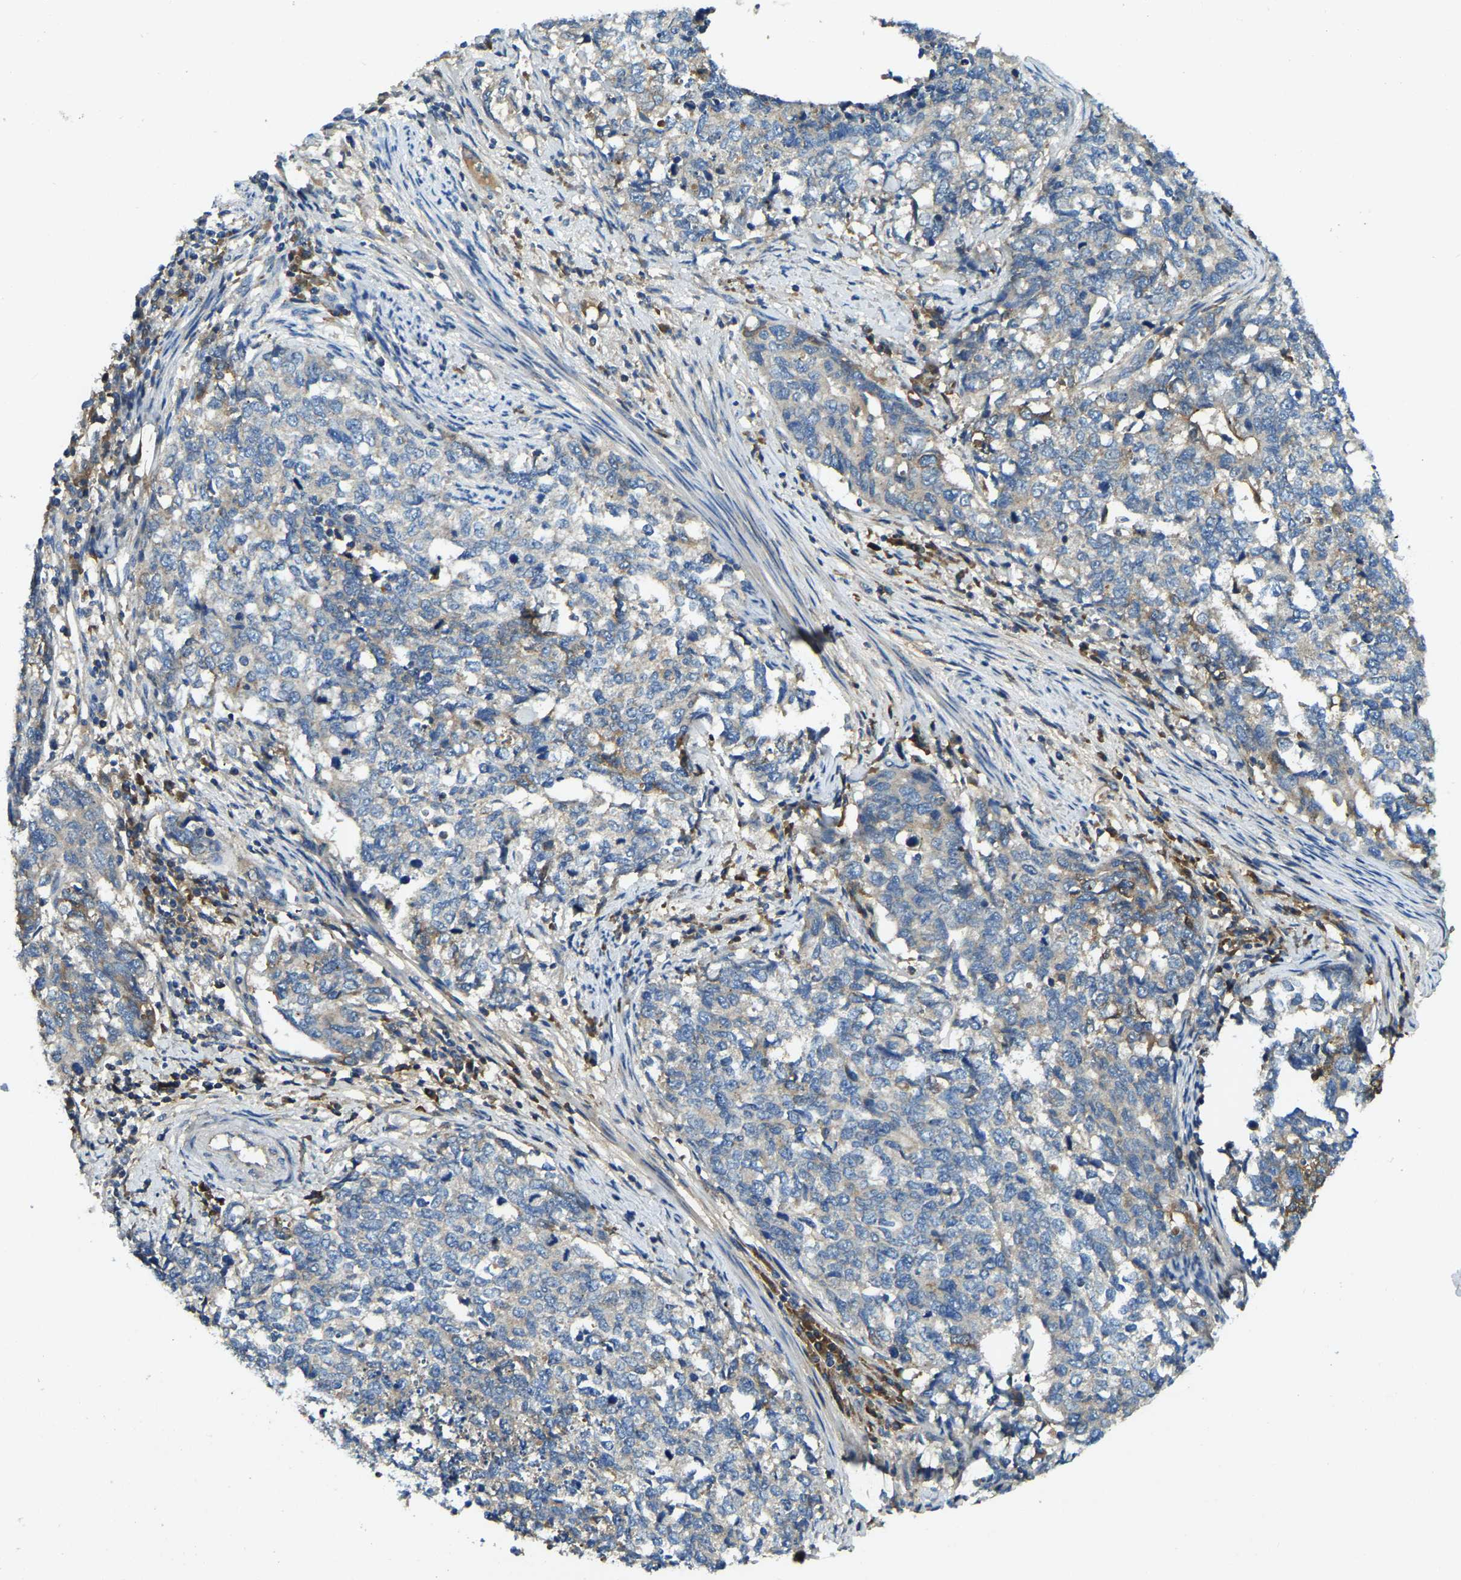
{"staining": {"intensity": "negative", "quantity": "none", "location": "none"}, "tissue": "cervical cancer", "cell_type": "Tumor cells", "image_type": "cancer", "snomed": [{"axis": "morphology", "description": "Squamous cell carcinoma, NOS"}, {"axis": "topography", "description": "Cervix"}], "caption": "DAB immunohistochemical staining of human cervical cancer demonstrates no significant expression in tumor cells.", "gene": "ATP8B1", "patient": {"sex": "female", "age": 63}}